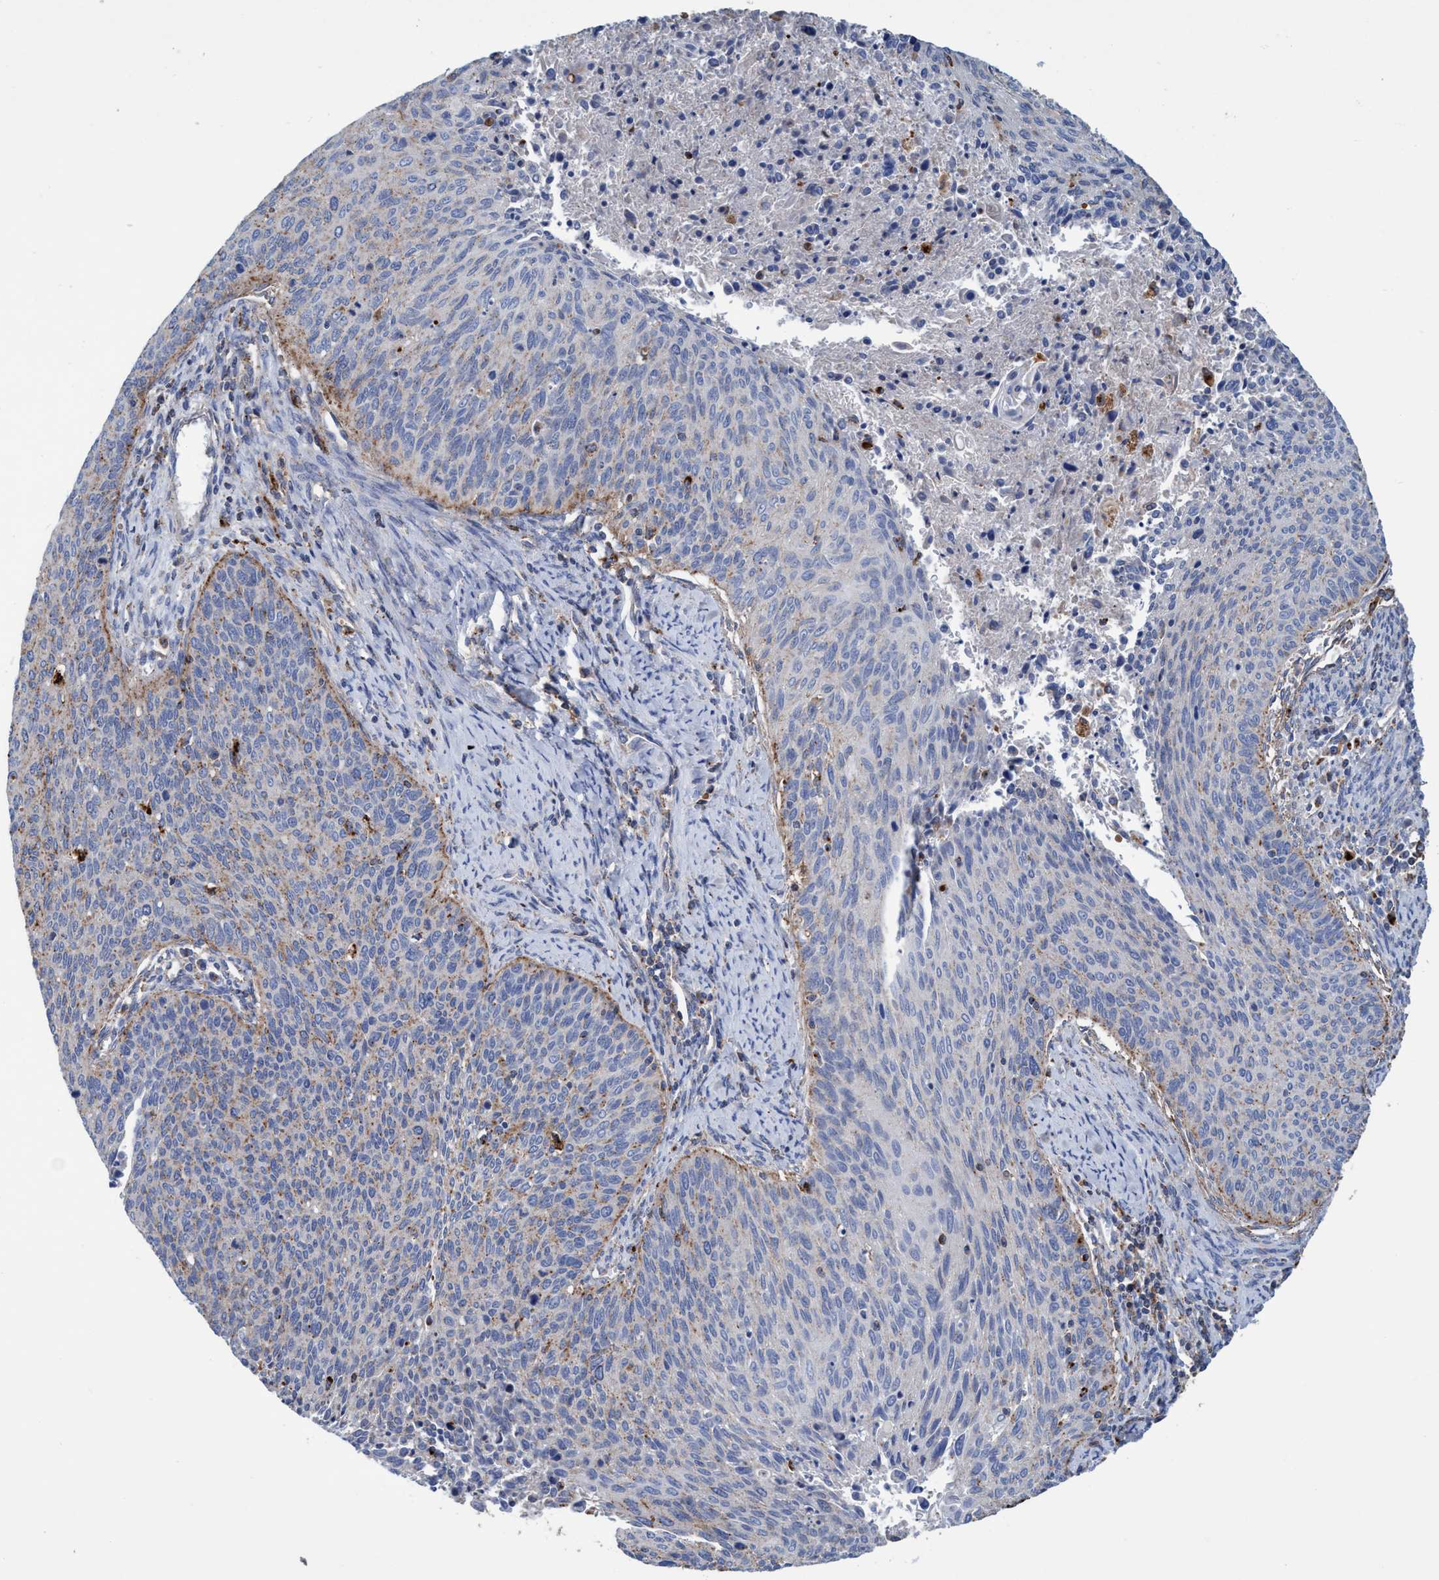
{"staining": {"intensity": "weak", "quantity": "25%-75%", "location": "cytoplasmic/membranous"}, "tissue": "cervical cancer", "cell_type": "Tumor cells", "image_type": "cancer", "snomed": [{"axis": "morphology", "description": "Squamous cell carcinoma, NOS"}, {"axis": "topography", "description": "Cervix"}], "caption": "Human cervical cancer stained with a protein marker reveals weak staining in tumor cells.", "gene": "TRIM65", "patient": {"sex": "female", "age": 55}}